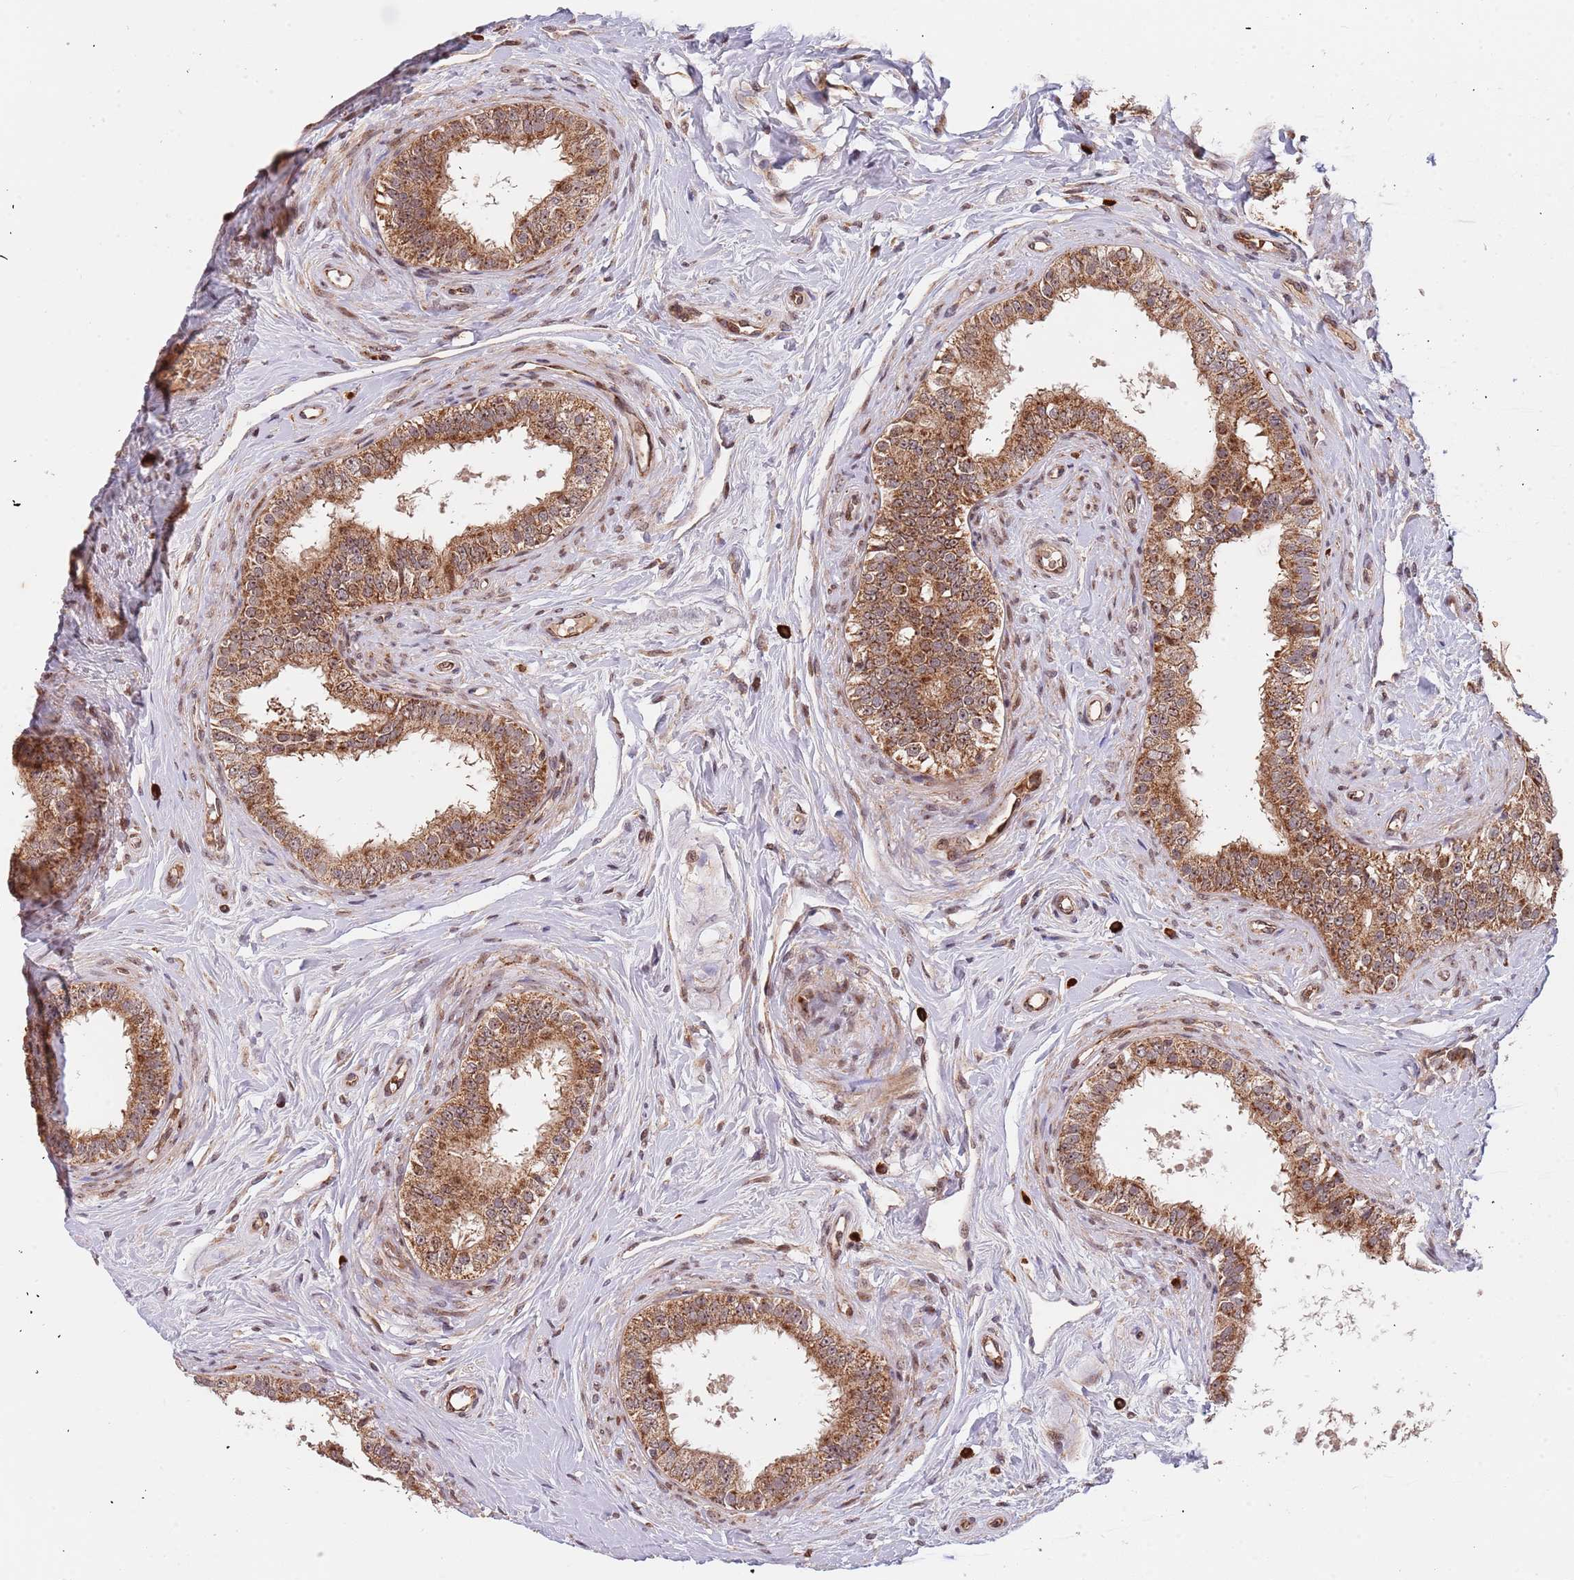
{"staining": {"intensity": "moderate", "quantity": ">75%", "location": "cytoplasmic/membranous,nuclear"}, "tissue": "epididymis", "cell_type": "Glandular cells", "image_type": "normal", "snomed": [{"axis": "morphology", "description": "Normal tissue, NOS"}, {"axis": "topography", "description": "Epididymis"}], "caption": "Protein expression analysis of normal epididymis shows moderate cytoplasmic/membranous,nuclear expression in about >75% of glandular cells. (brown staining indicates protein expression, while blue staining denotes nuclei).", "gene": "DCHS1", "patient": {"sex": "male", "age": 33}}